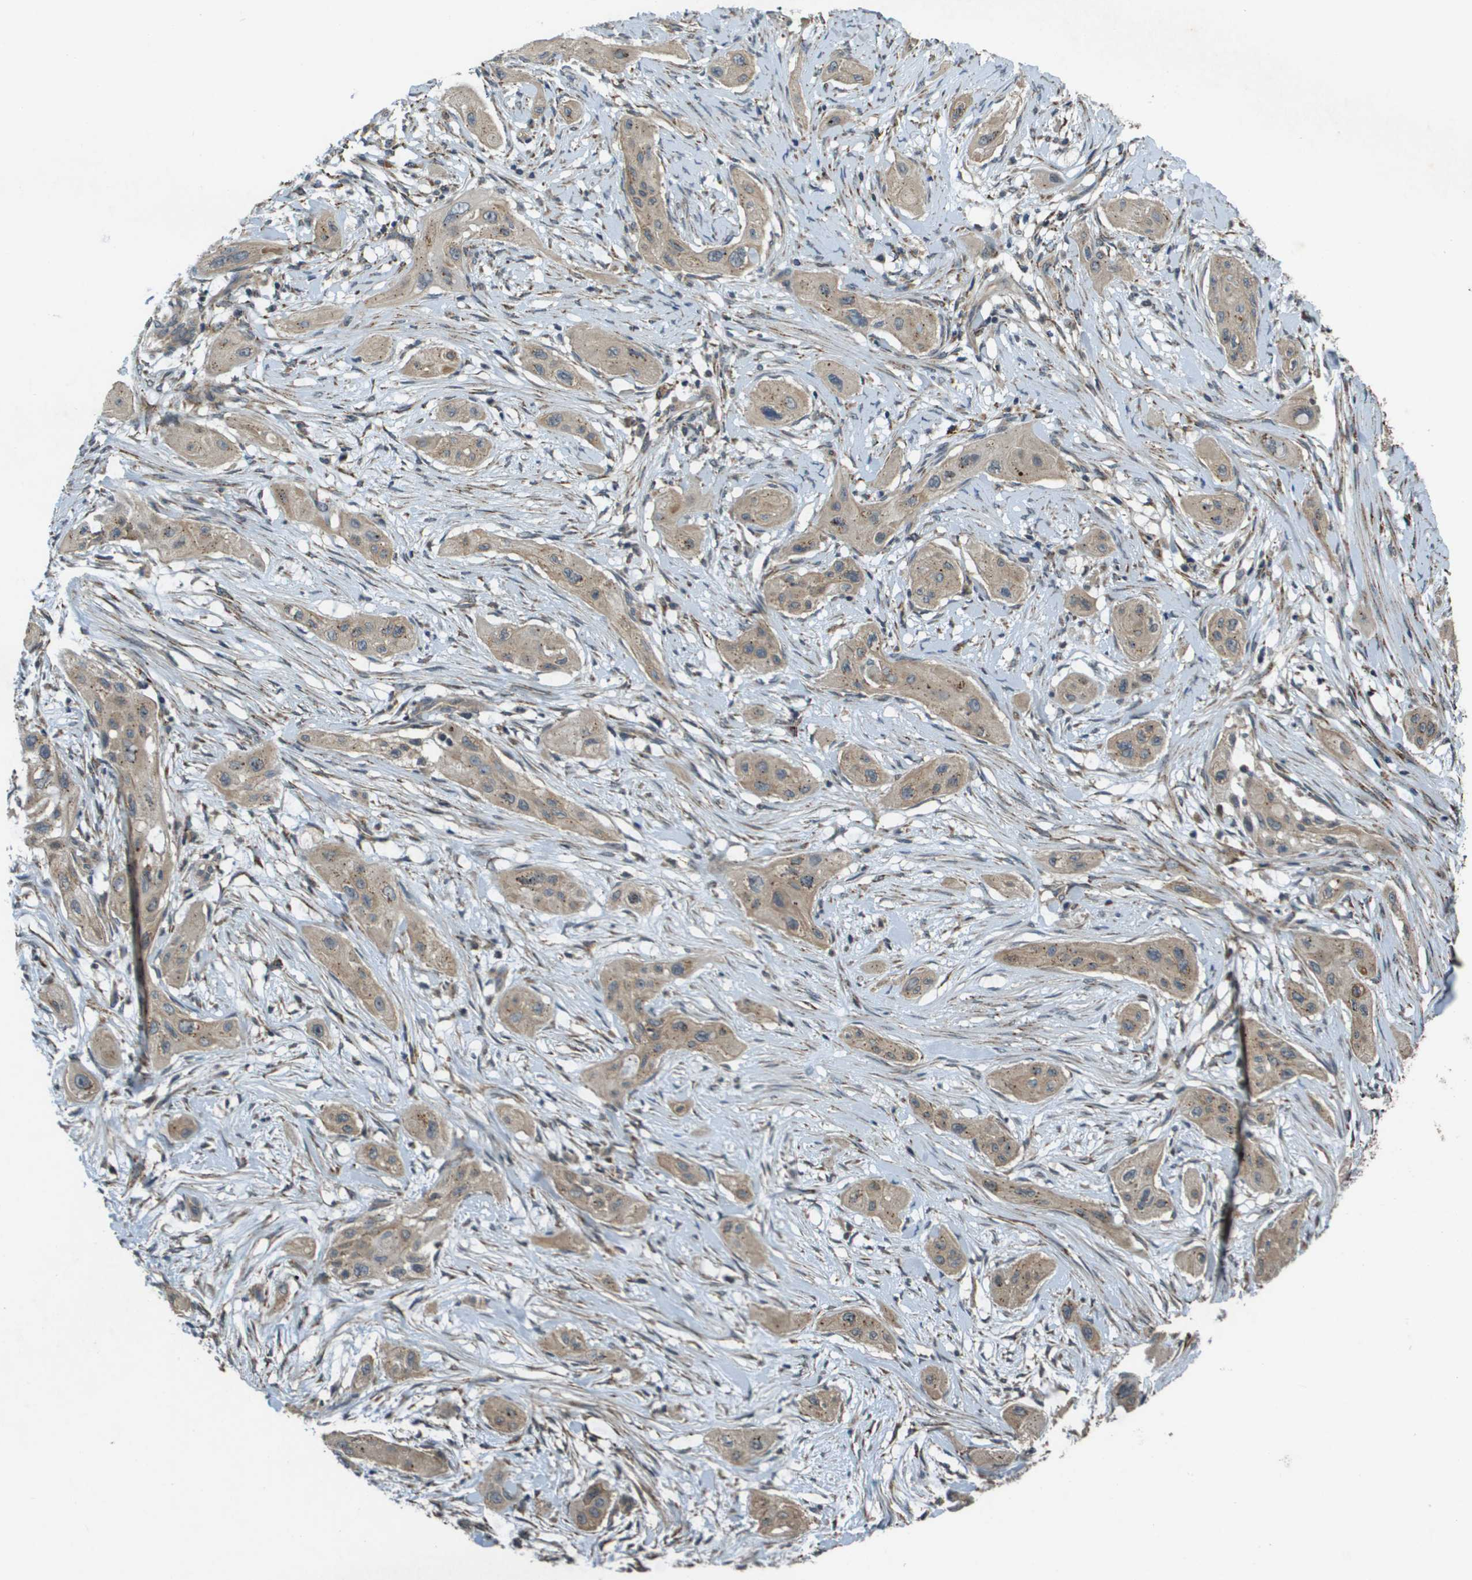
{"staining": {"intensity": "weak", "quantity": ">75%", "location": "cytoplasmic/membranous"}, "tissue": "lung cancer", "cell_type": "Tumor cells", "image_type": "cancer", "snomed": [{"axis": "morphology", "description": "Squamous cell carcinoma, NOS"}, {"axis": "topography", "description": "Lung"}], "caption": "Squamous cell carcinoma (lung) stained with a protein marker exhibits weak staining in tumor cells.", "gene": "CDKN2C", "patient": {"sex": "female", "age": 47}}